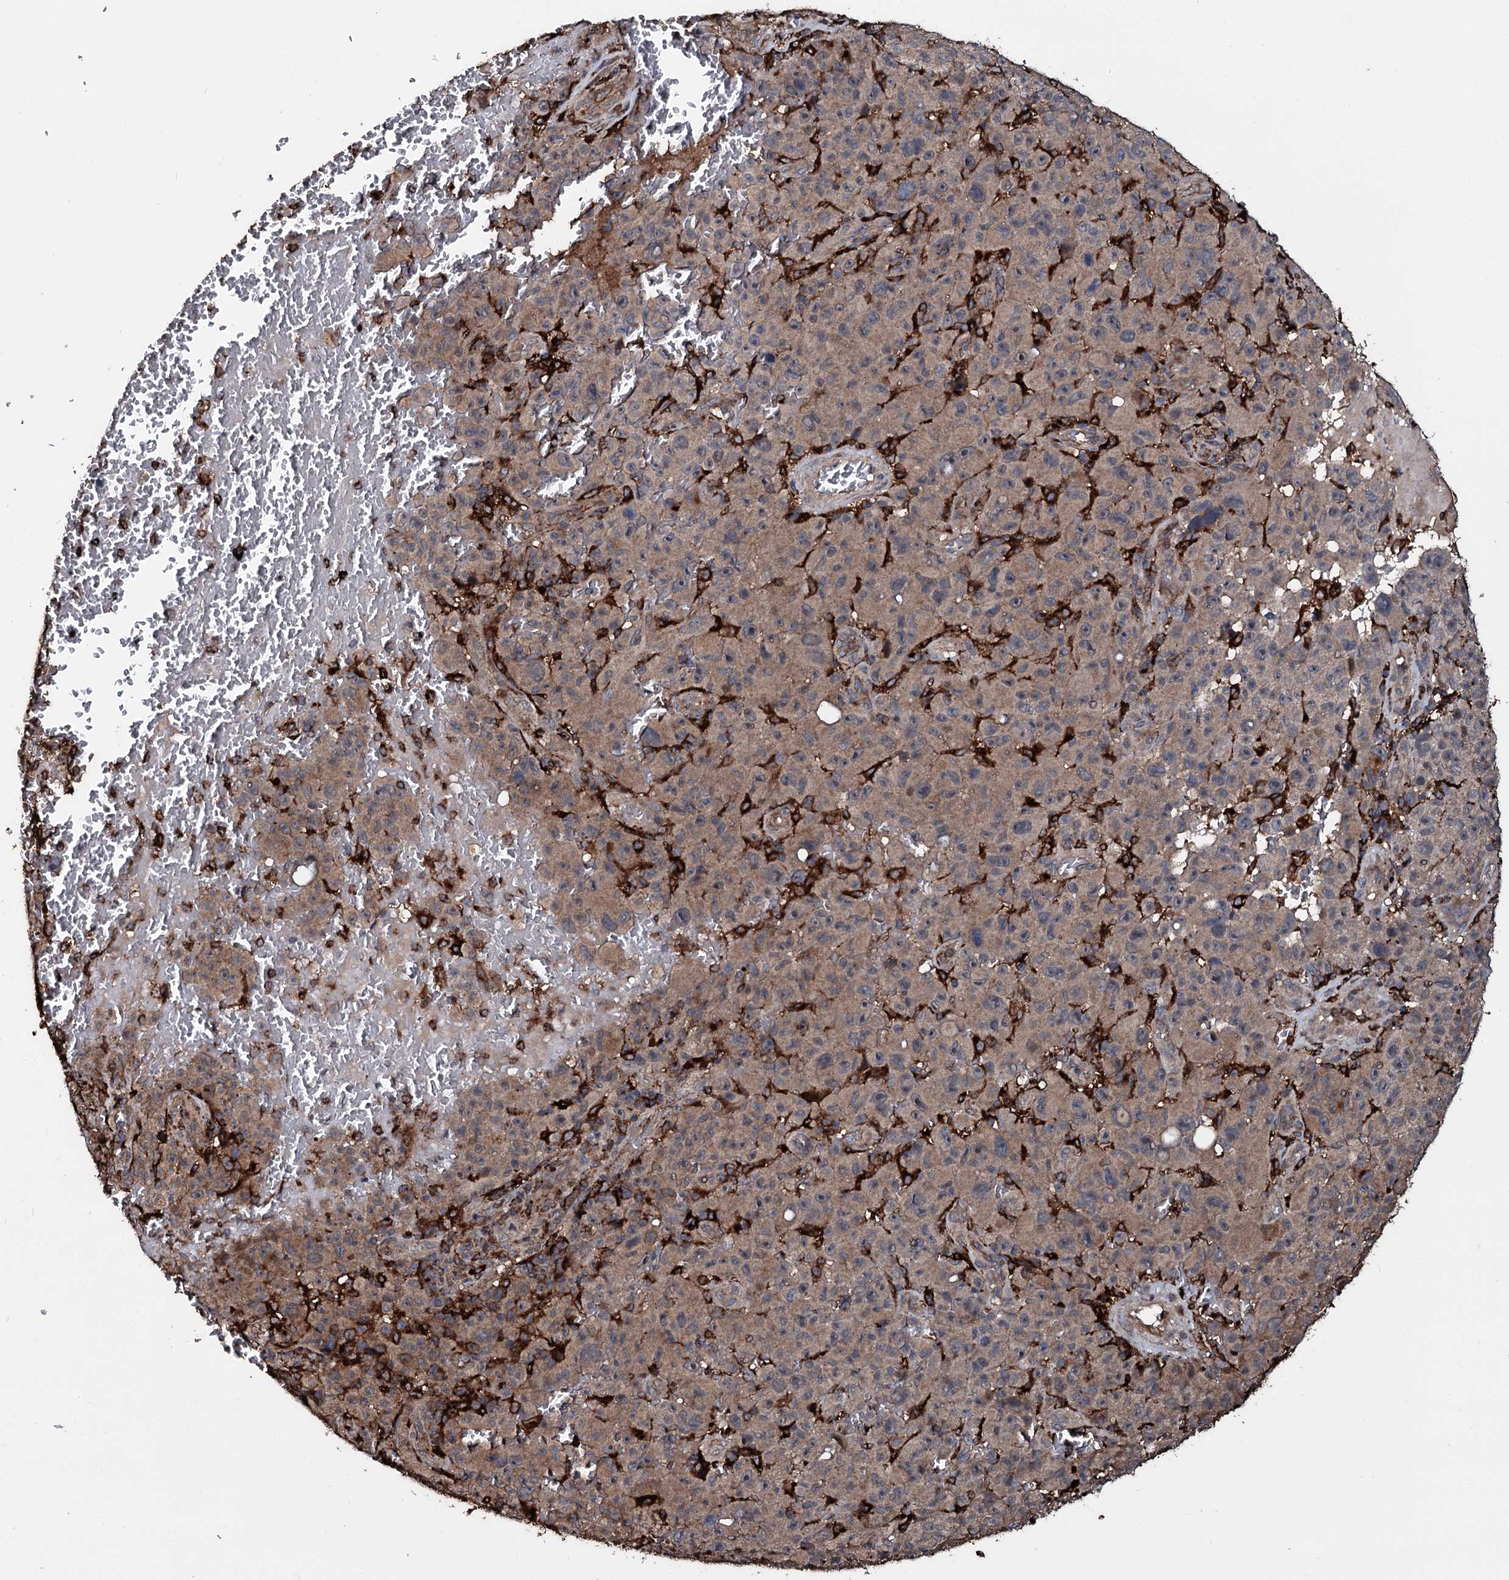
{"staining": {"intensity": "weak", "quantity": "25%-75%", "location": "cytoplasmic/membranous"}, "tissue": "melanoma", "cell_type": "Tumor cells", "image_type": "cancer", "snomed": [{"axis": "morphology", "description": "Malignant melanoma, NOS"}, {"axis": "topography", "description": "Skin"}], "caption": "Weak cytoplasmic/membranous protein staining is present in approximately 25%-75% of tumor cells in melanoma. The protein is stained brown, and the nuclei are stained in blue (DAB (3,3'-diaminobenzidine) IHC with brightfield microscopy, high magnification).", "gene": "TPGS2", "patient": {"sex": "female", "age": 82}}